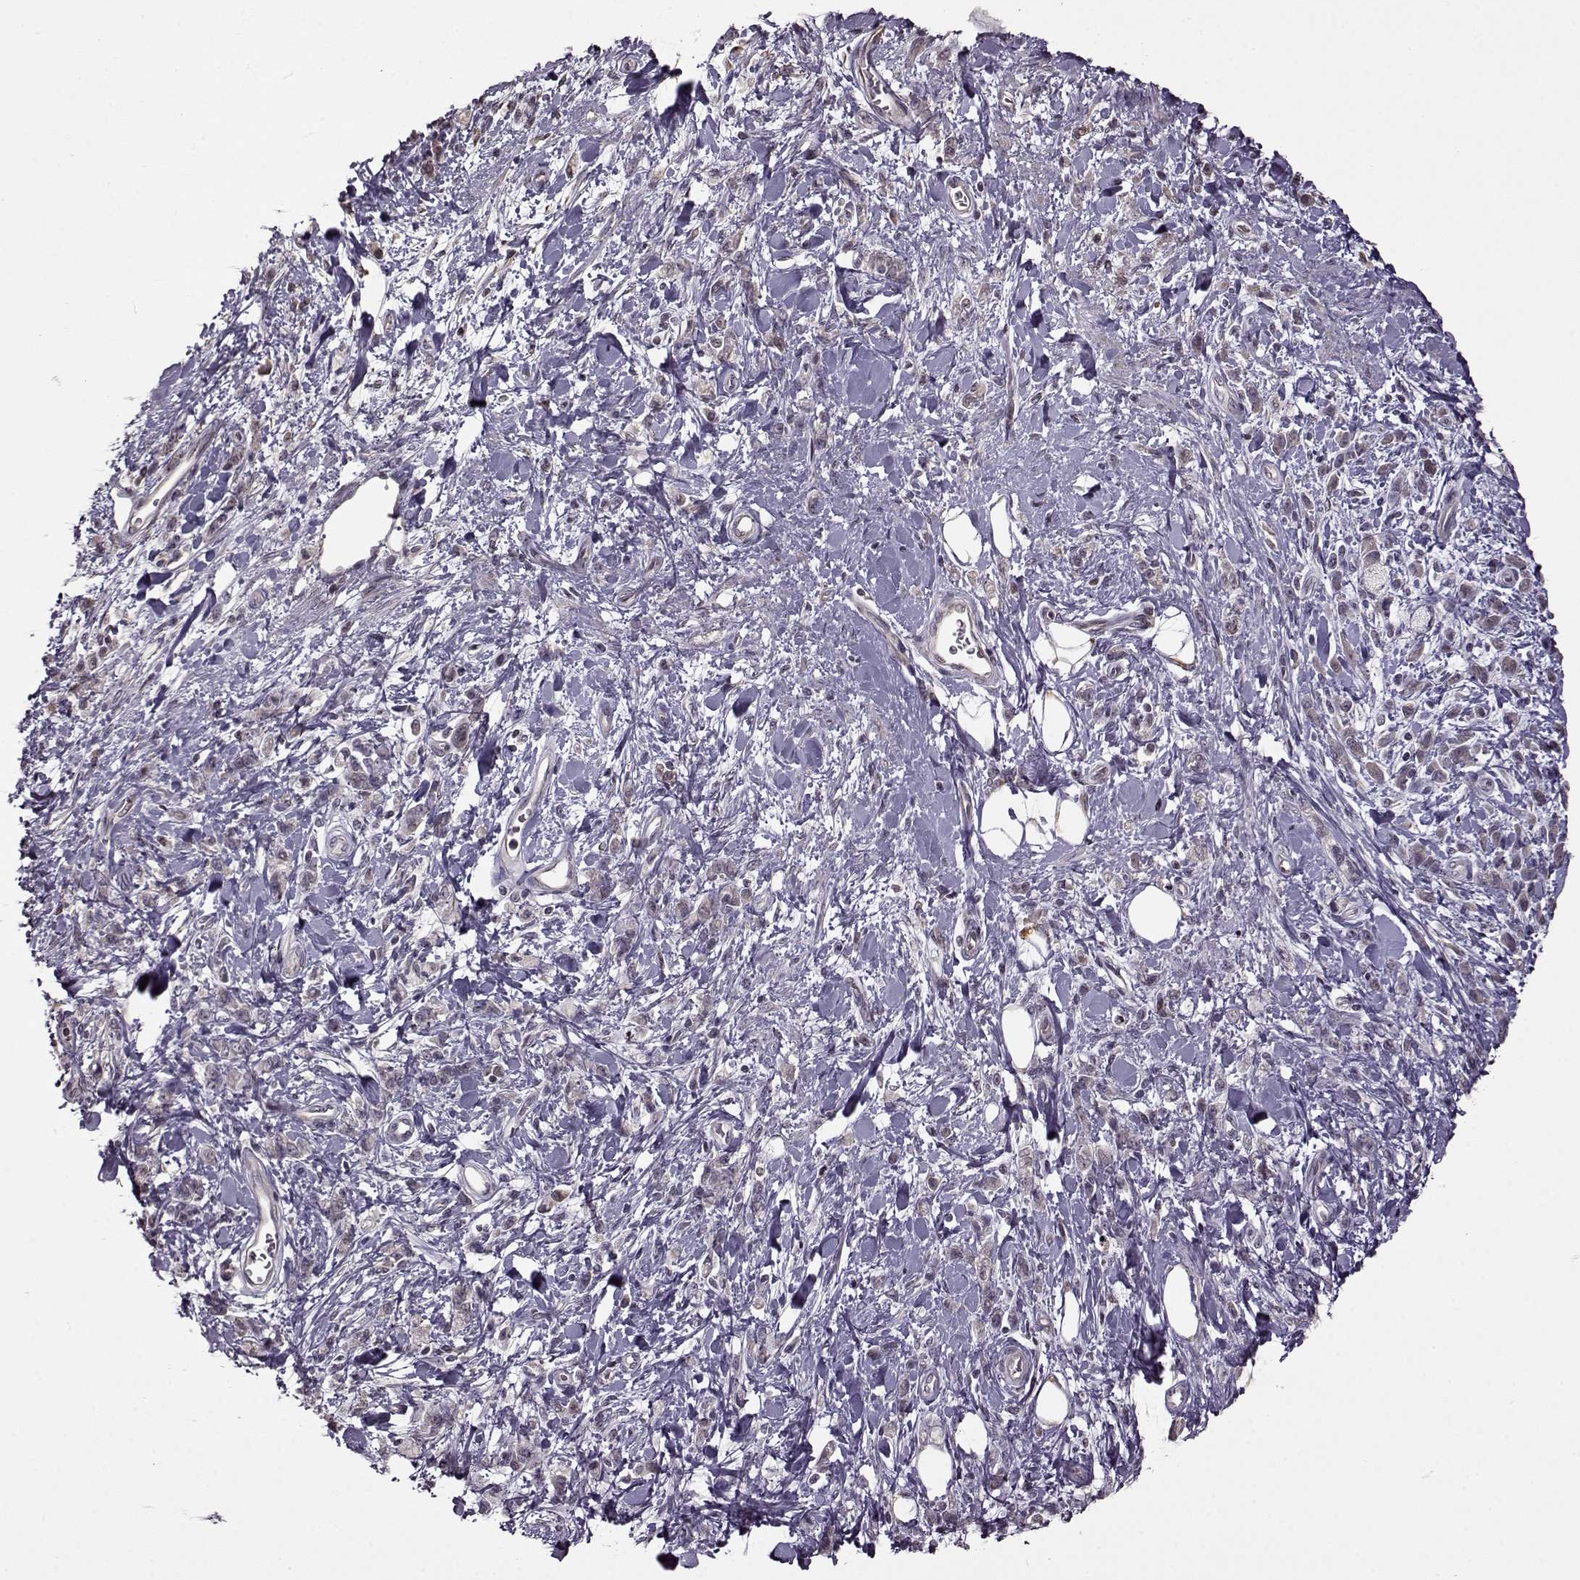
{"staining": {"intensity": "negative", "quantity": "none", "location": "none"}, "tissue": "stomach cancer", "cell_type": "Tumor cells", "image_type": "cancer", "snomed": [{"axis": "morphology", "description": "Adenocarcinoma, NOS"}, {"axis": "topography", "description": "Stomach"}], "caption": "The histopathology image shows no significant staining in tumor cells of adenocarcinoma (stomach).", "gene": "FSHB", "patient": {"sex": "male", "age": 77}}